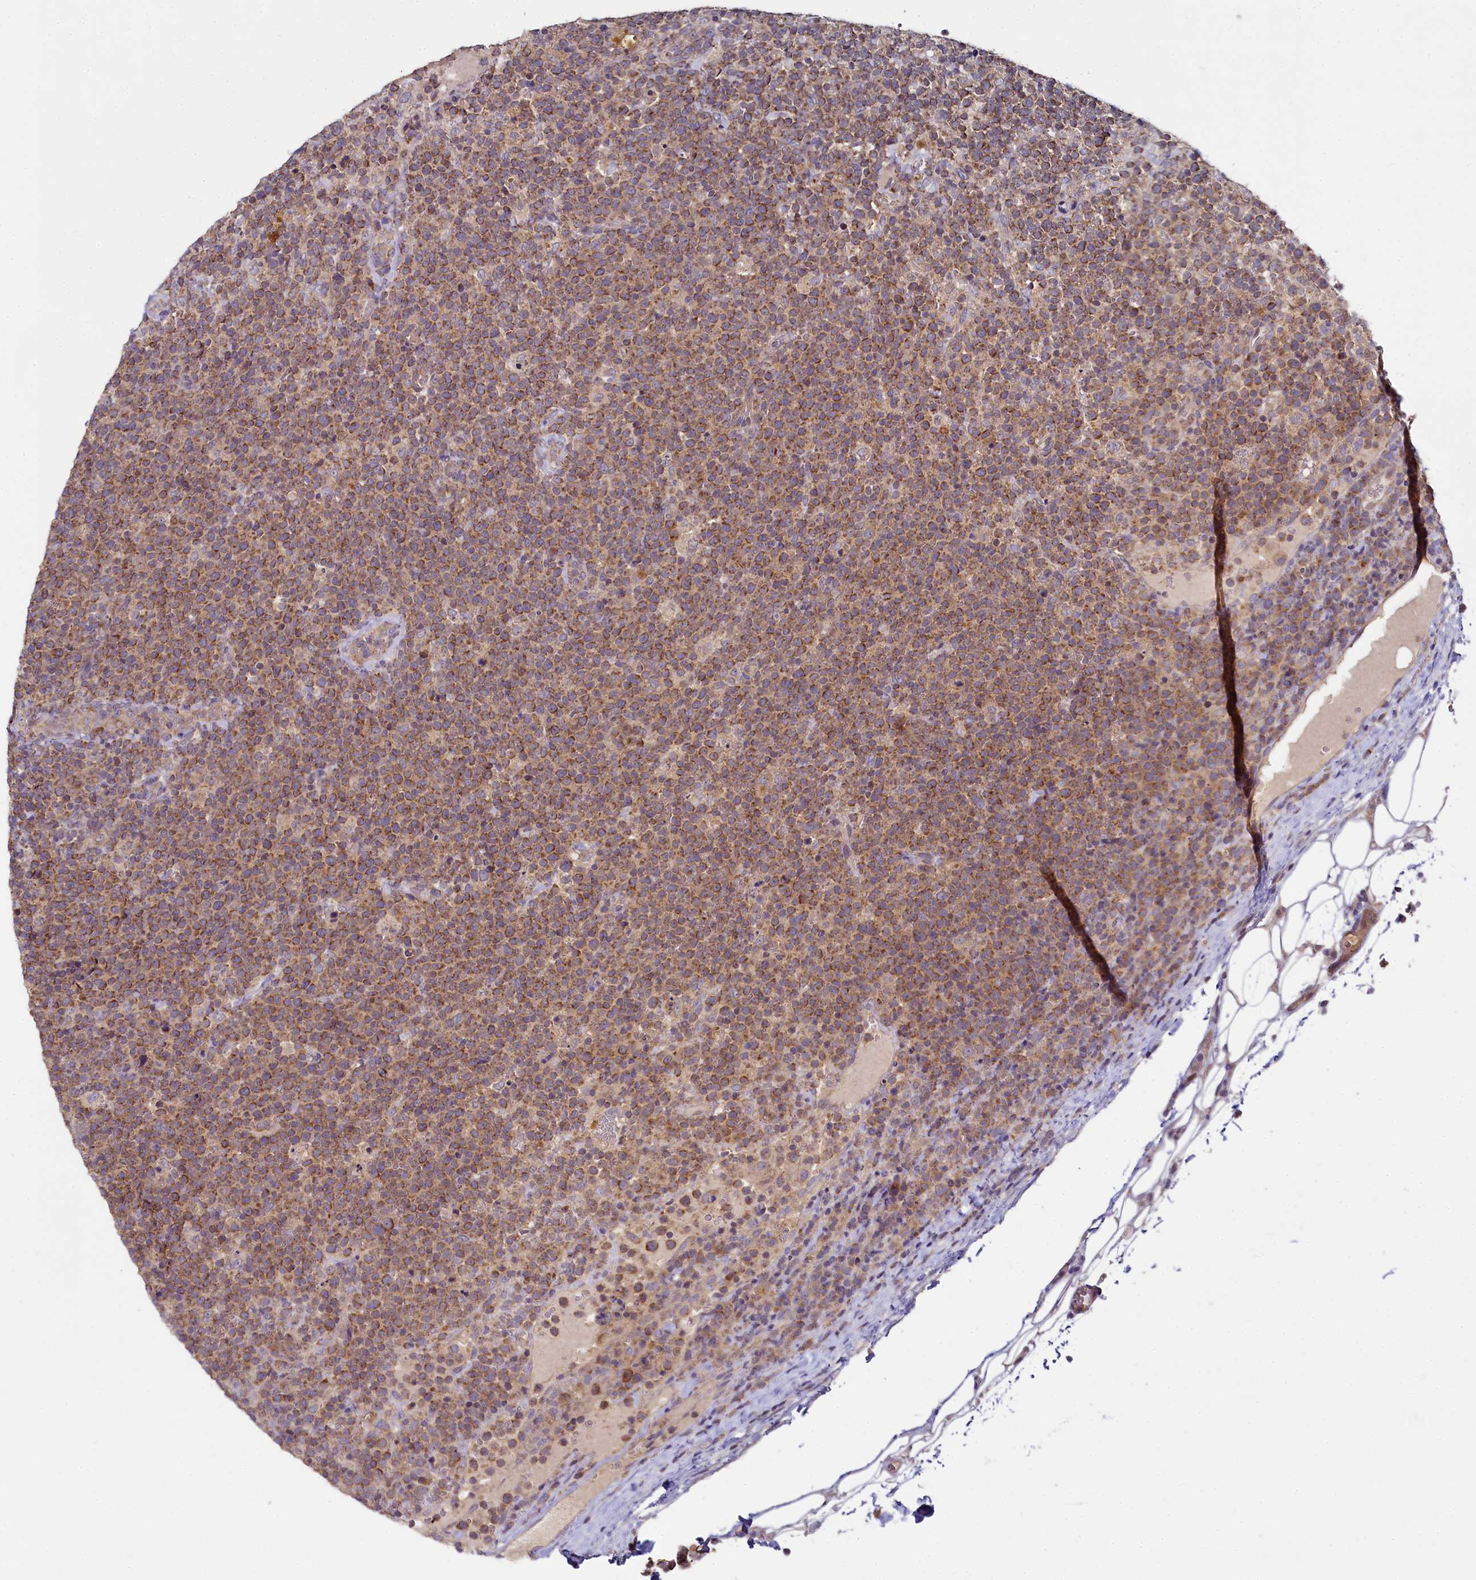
{"staining": {"intensity": "moderate", "quantity": ">75%", "location": "cytoplasmic/membranous"}, "tissue": "lymphoma", "cell_type": "Tumor cells", "image_type": "cancer", "snomed": [{"axis": "morphology", "description": "Malignant lymphoma, non-Hodgkin's type, High grade"}, {"axis": "topography", "description": "Lymph node"}], "caption": "High-grade malignant lymphoma, non-Hodgkin's type tissue demonstrates moderate cytoplasmic/membranous expression in approximately >75% of tumor cells, visualized by immunohistochemistry. Using DAB (brown) and hematoxylin (blue) stains, captured at high magnification using brightfield microscopy.", "gene": "MRPL57", "patient": {"sex": "male", "age": 61}}